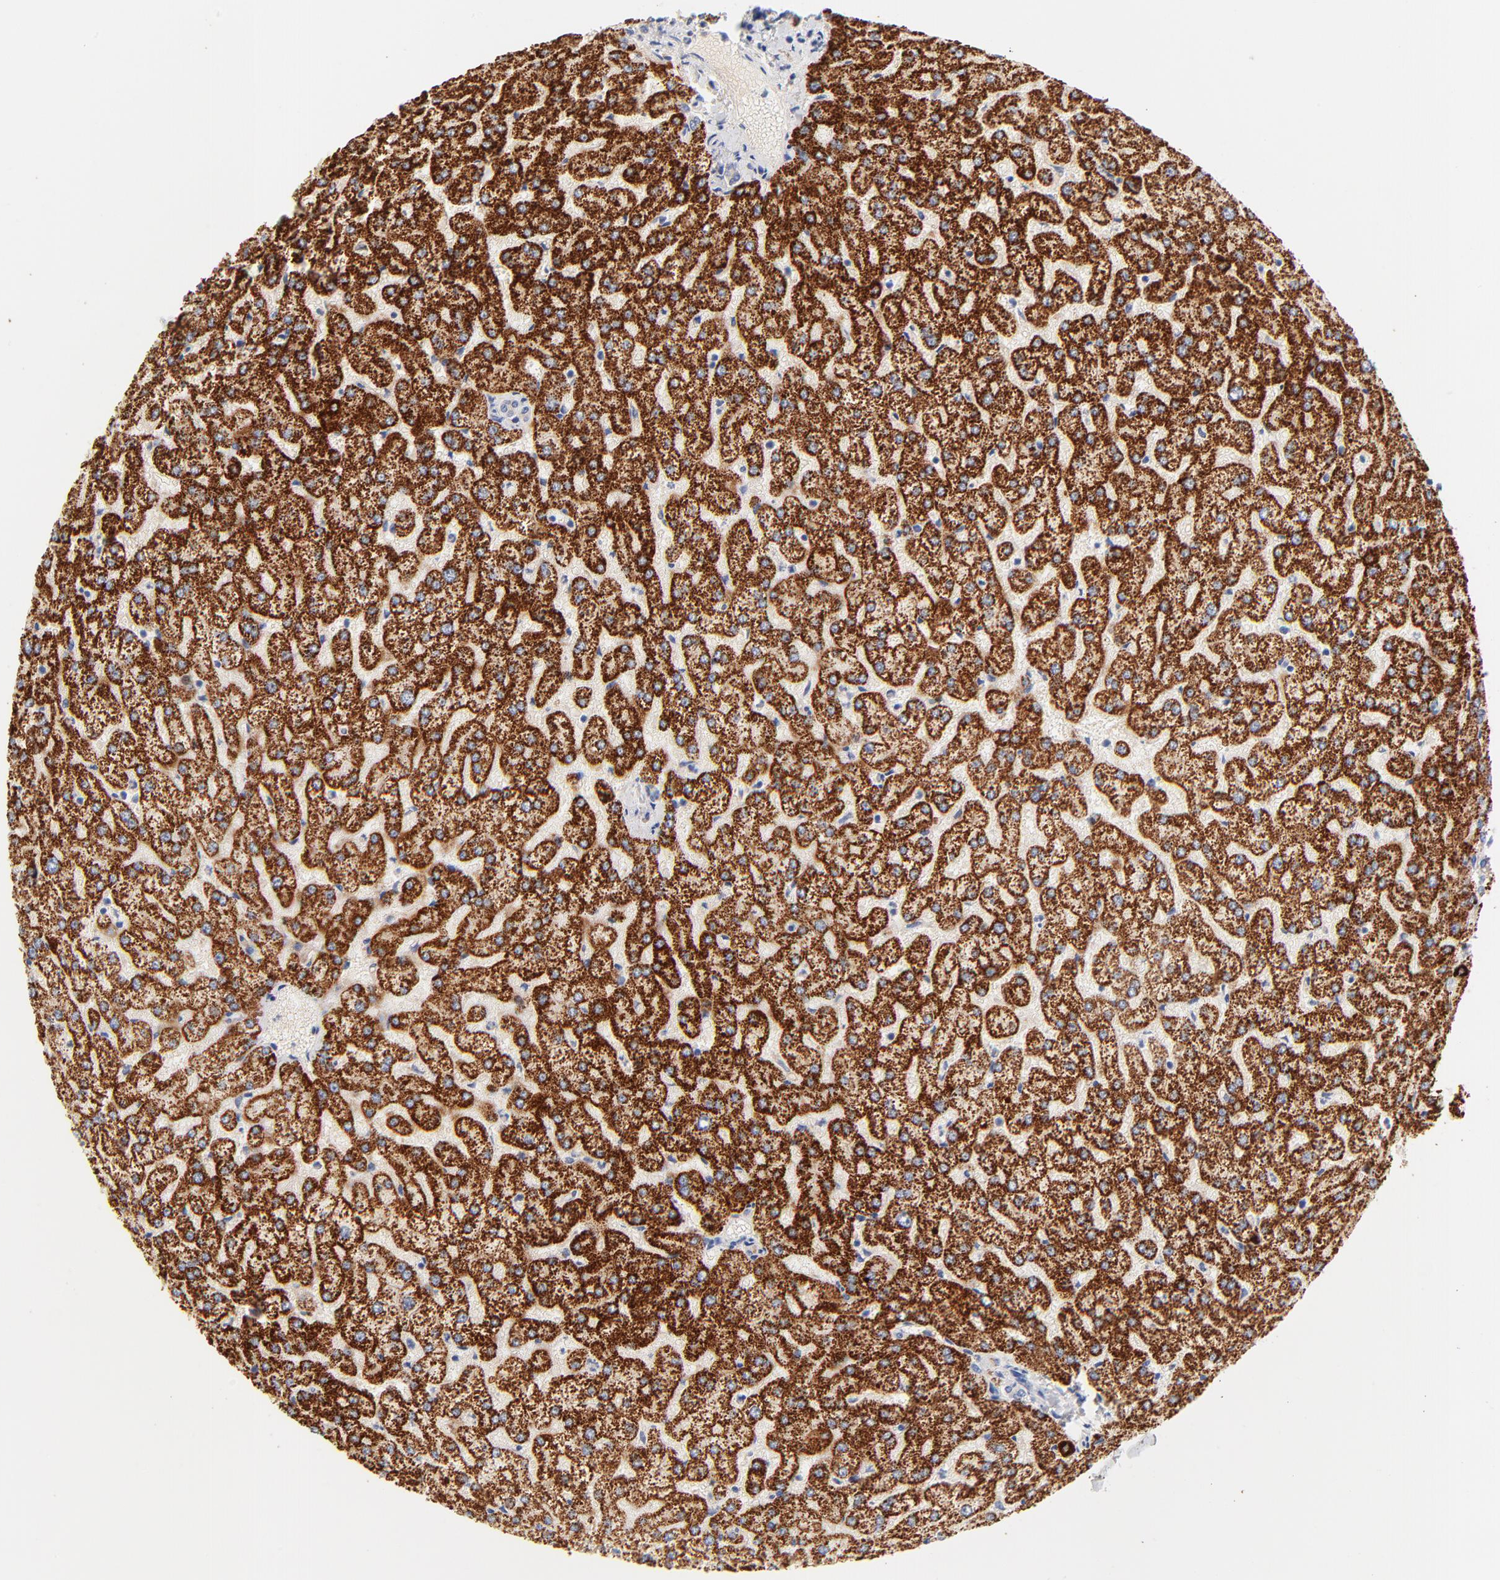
{"staining": {"intensity": "negative", "quantity": "none", "location": "none"}, "tissue": "liver", "cell_type": "Cholangiocytes", "image_type": "normal", "snomed": [{"axis": "morphology", "description": "Normal tissue, NOS"}, {"axis": "topography", "description": "Liver"}], "caption": "Normal liver was stained to show a protein in brown. There is no significant positivity in cholangiocytes. The staining was performed using DAB (3,3'-diaminobenzidine) to visualize the protein expression in brown, while the nuclei were stained in blue with hematoxylin (Magnification: 20x).", "gene": "CPS1", "patient": {"sex": "female", "age": 32}}